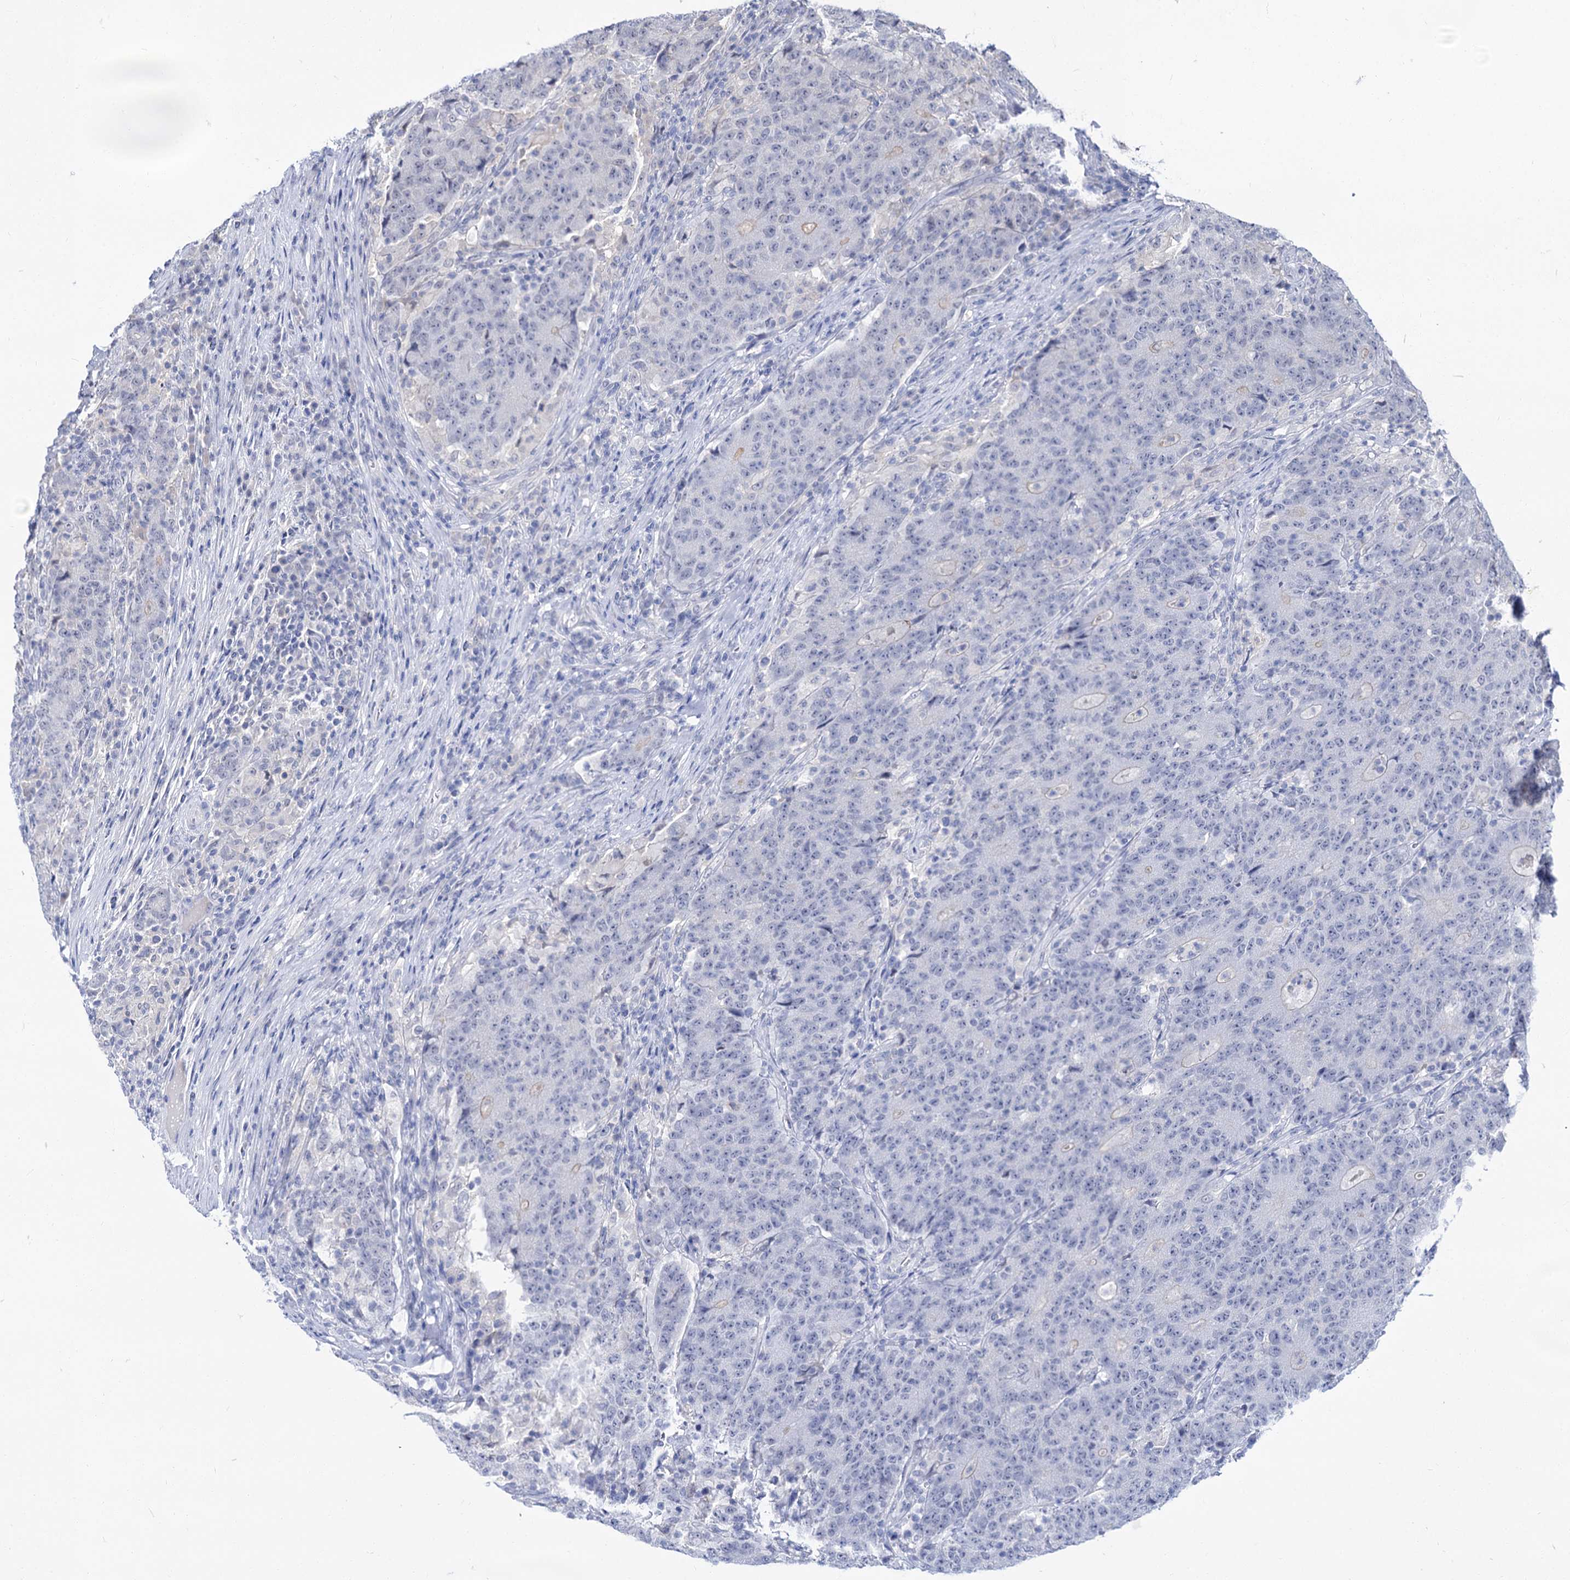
{"staining": {"intensity": "negative", "quantity": "none", "location": "none"}, "tissue": "colorectal cancer", "cell_type": "Tumor cells", "image_type": "cancer", "snomed": [{"axis": "morphology", "description": "Adenocarcinoma, NOS"}, {"axis": "topography", "description": "Colon"}], "caption": "Protein analysis of colorectal cancer reveals no significant staining in tumor cells.", "gene": "NEK10", "patient": {"sex": "female", "age": 75}}